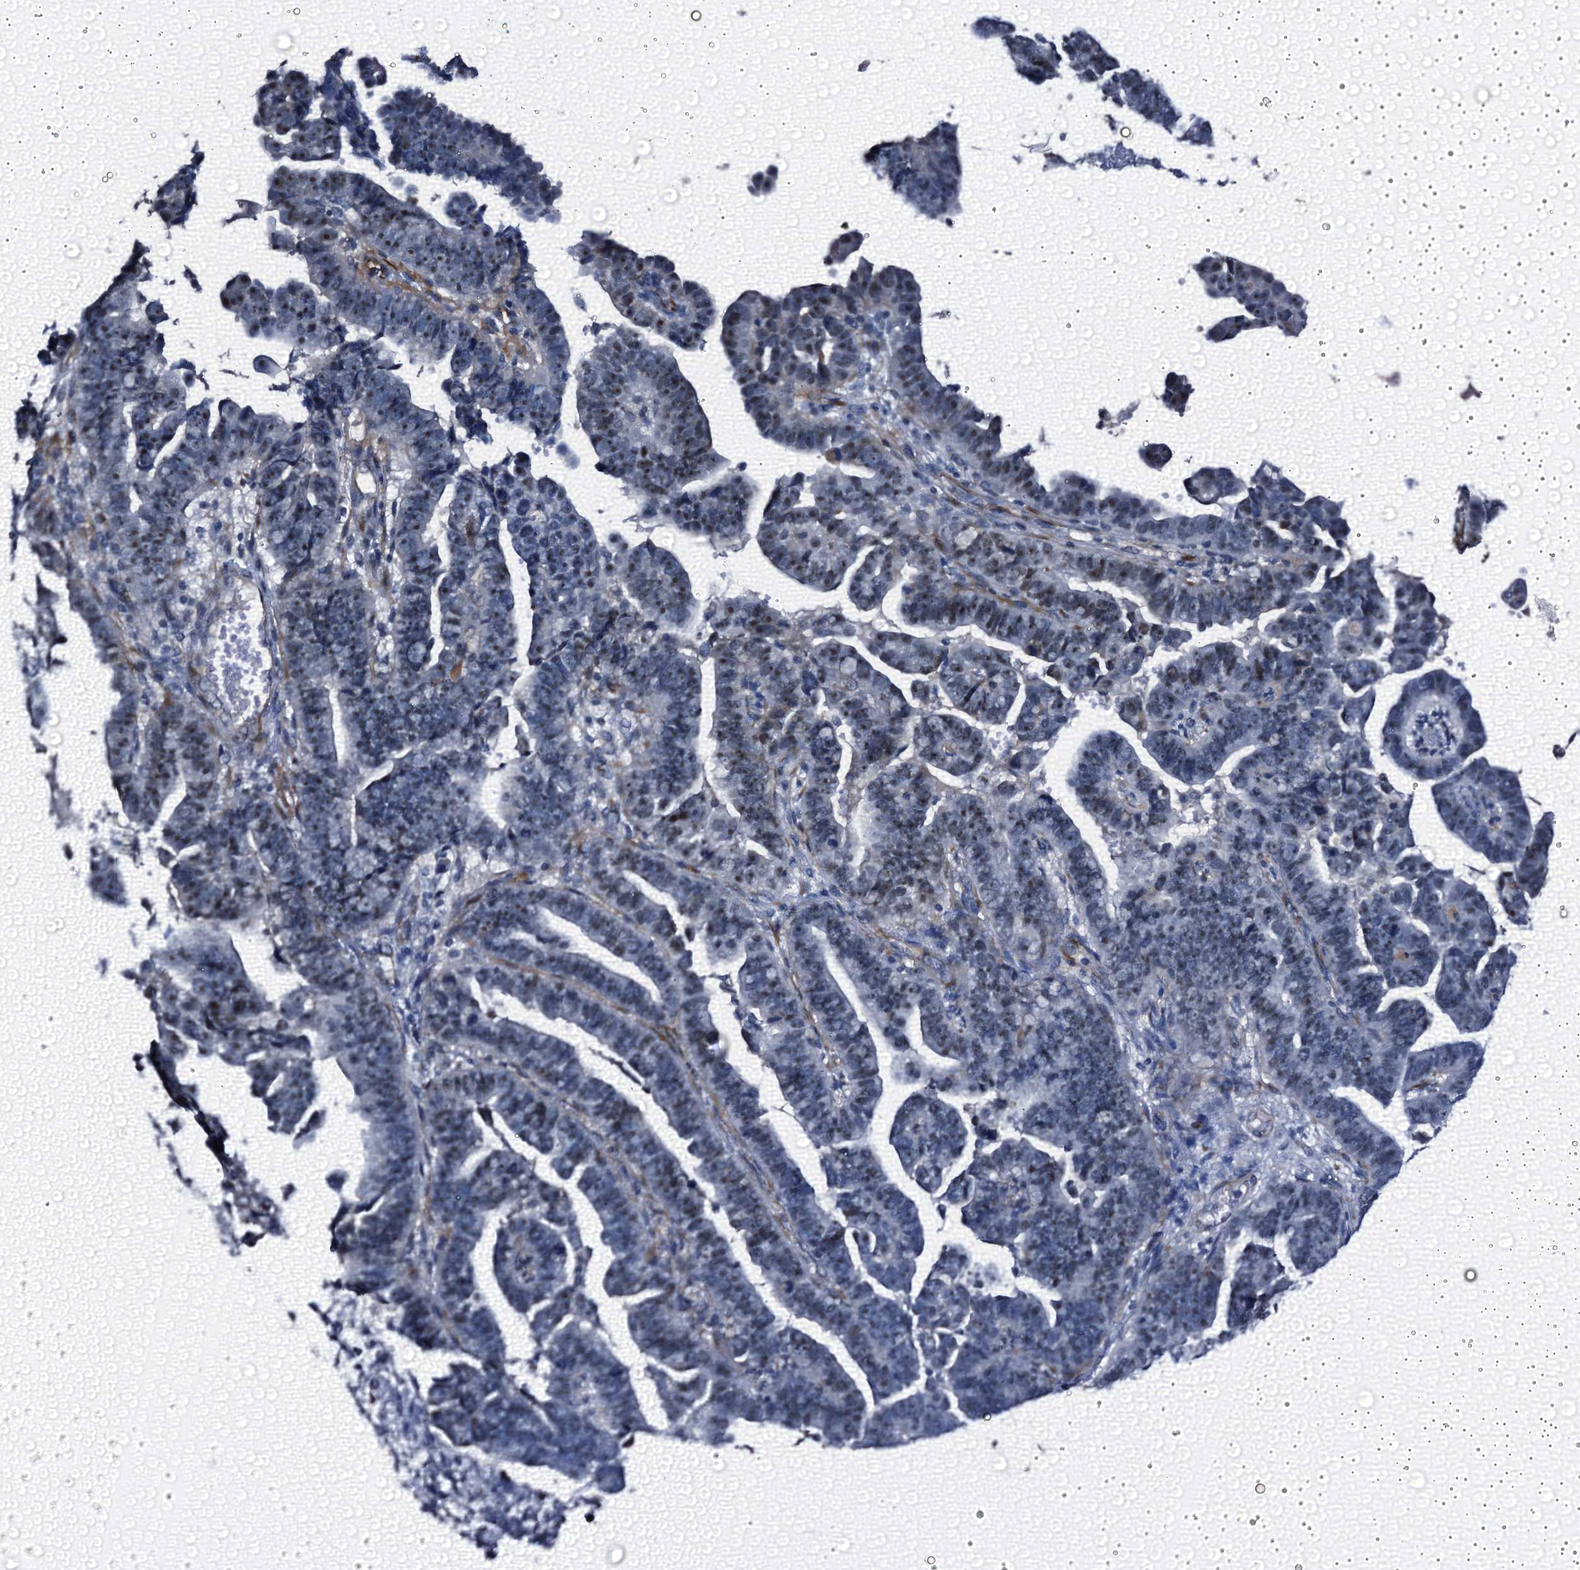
{"staining": {"intensity": "moderate", "quantity": ">75%", "location": "nuclear"}, "tissue": "endometrial cancer", "cell_type": "Tumor cells", "image_type": "cancer", "snomed": [{"axis": "morphology", "description": "Adenocarcinoma, NOS"}, {"axis": "topography", "description": "Endometrium"}], "caption": "The micrograph reveals a brown stain indicating the presence of a protein in the nuclear of tumor cells in endometrial cancer (adenocarcinoma).", "gene": "EMG1", "patient": {"sex": "female", "age": 75}}